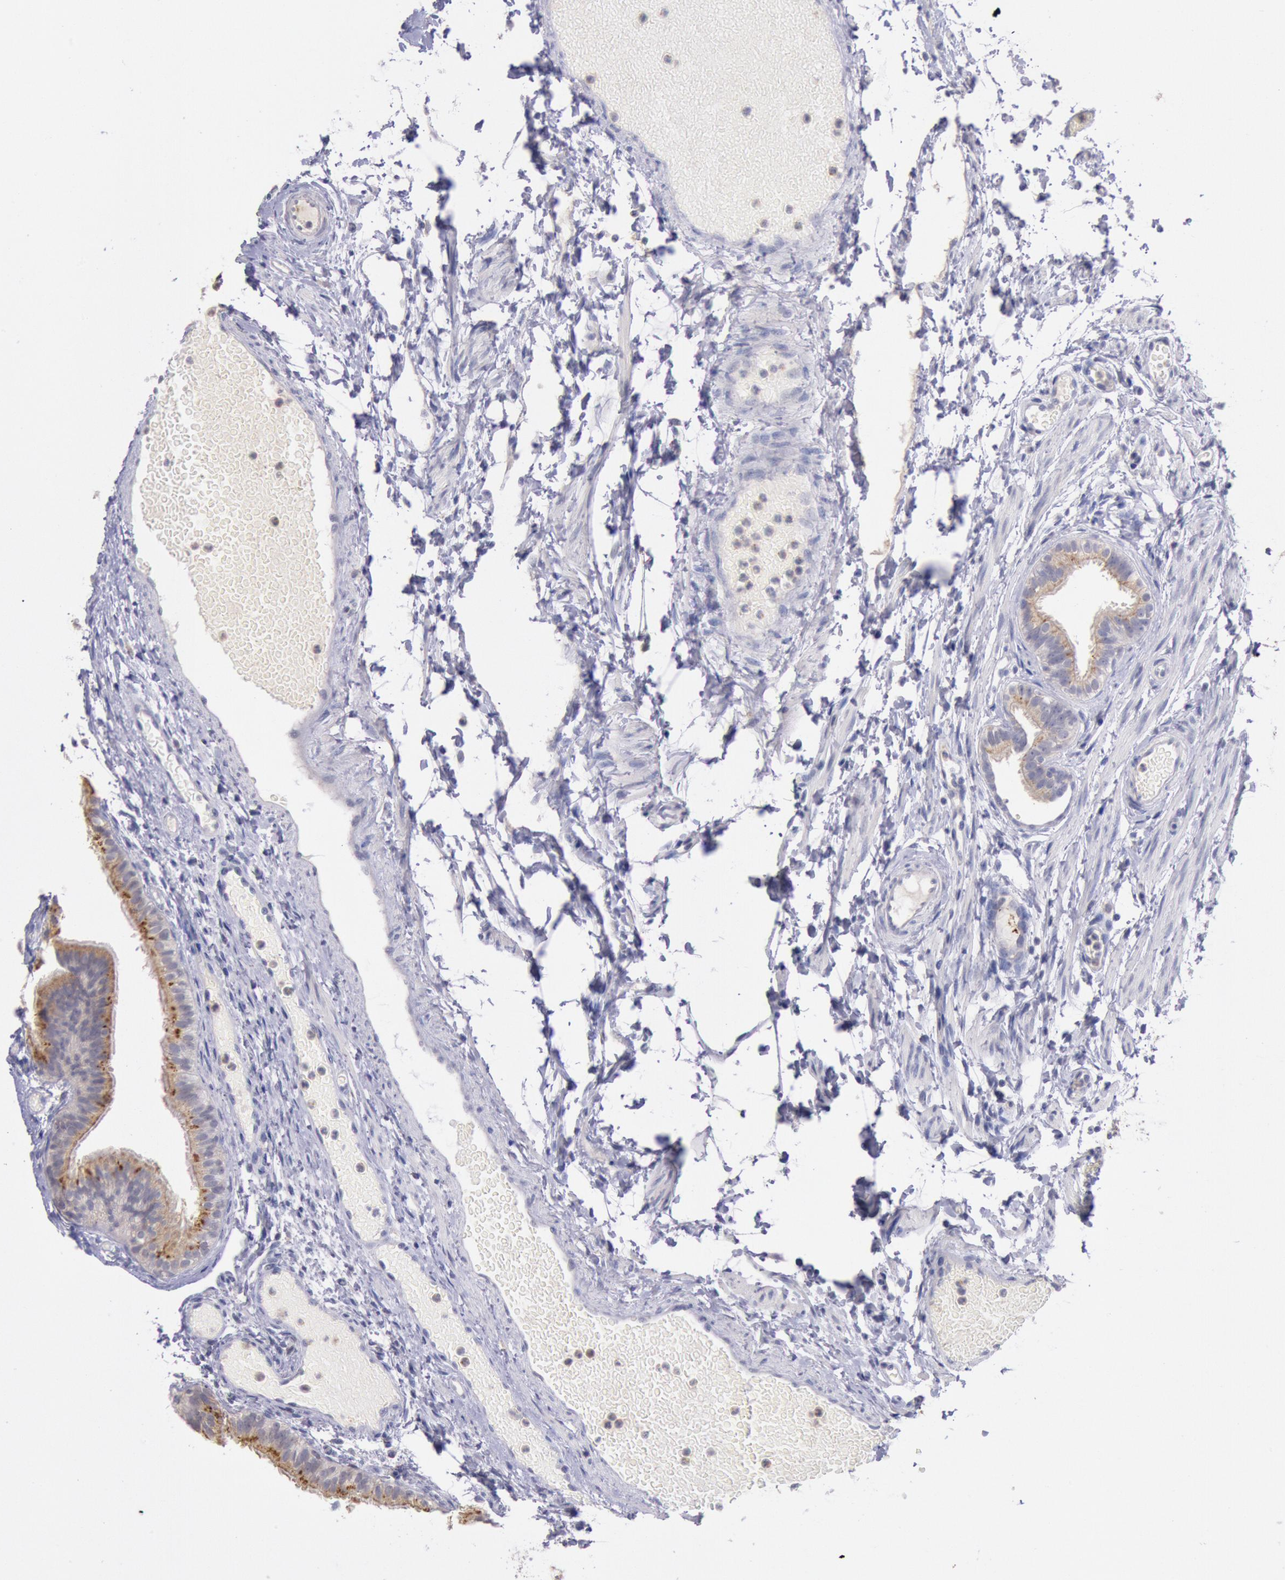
{"staining": {"intensity": "moderate", "quantity": ">75%", "location": "cytoplasmic/membranous"}, "tissue": "fallopian tube", "cell_type": "Glandular cells", "image_type": "normal", "snomed": [{"axis": "morphology", "description": "Normal tissue, NOS"}, {"axis": "morphology", "description": "Dermoid, NOS"}, {"axis": "topography", "description": "Fallopian tube"}], "caption": "Protein staining by immunohistochemistry reveals moderate cytoplasmic/membranous positivity in approximately >75% of glandular cells in normal fallopian tube. The staining was performed using DAB to visualize the protein expression in brown, while the nuclei were stained in blue with hematoxylin (Magnification: 20x).", "gene": "GAL3ST1", "patient": {"sex": "female", "age": 33}}